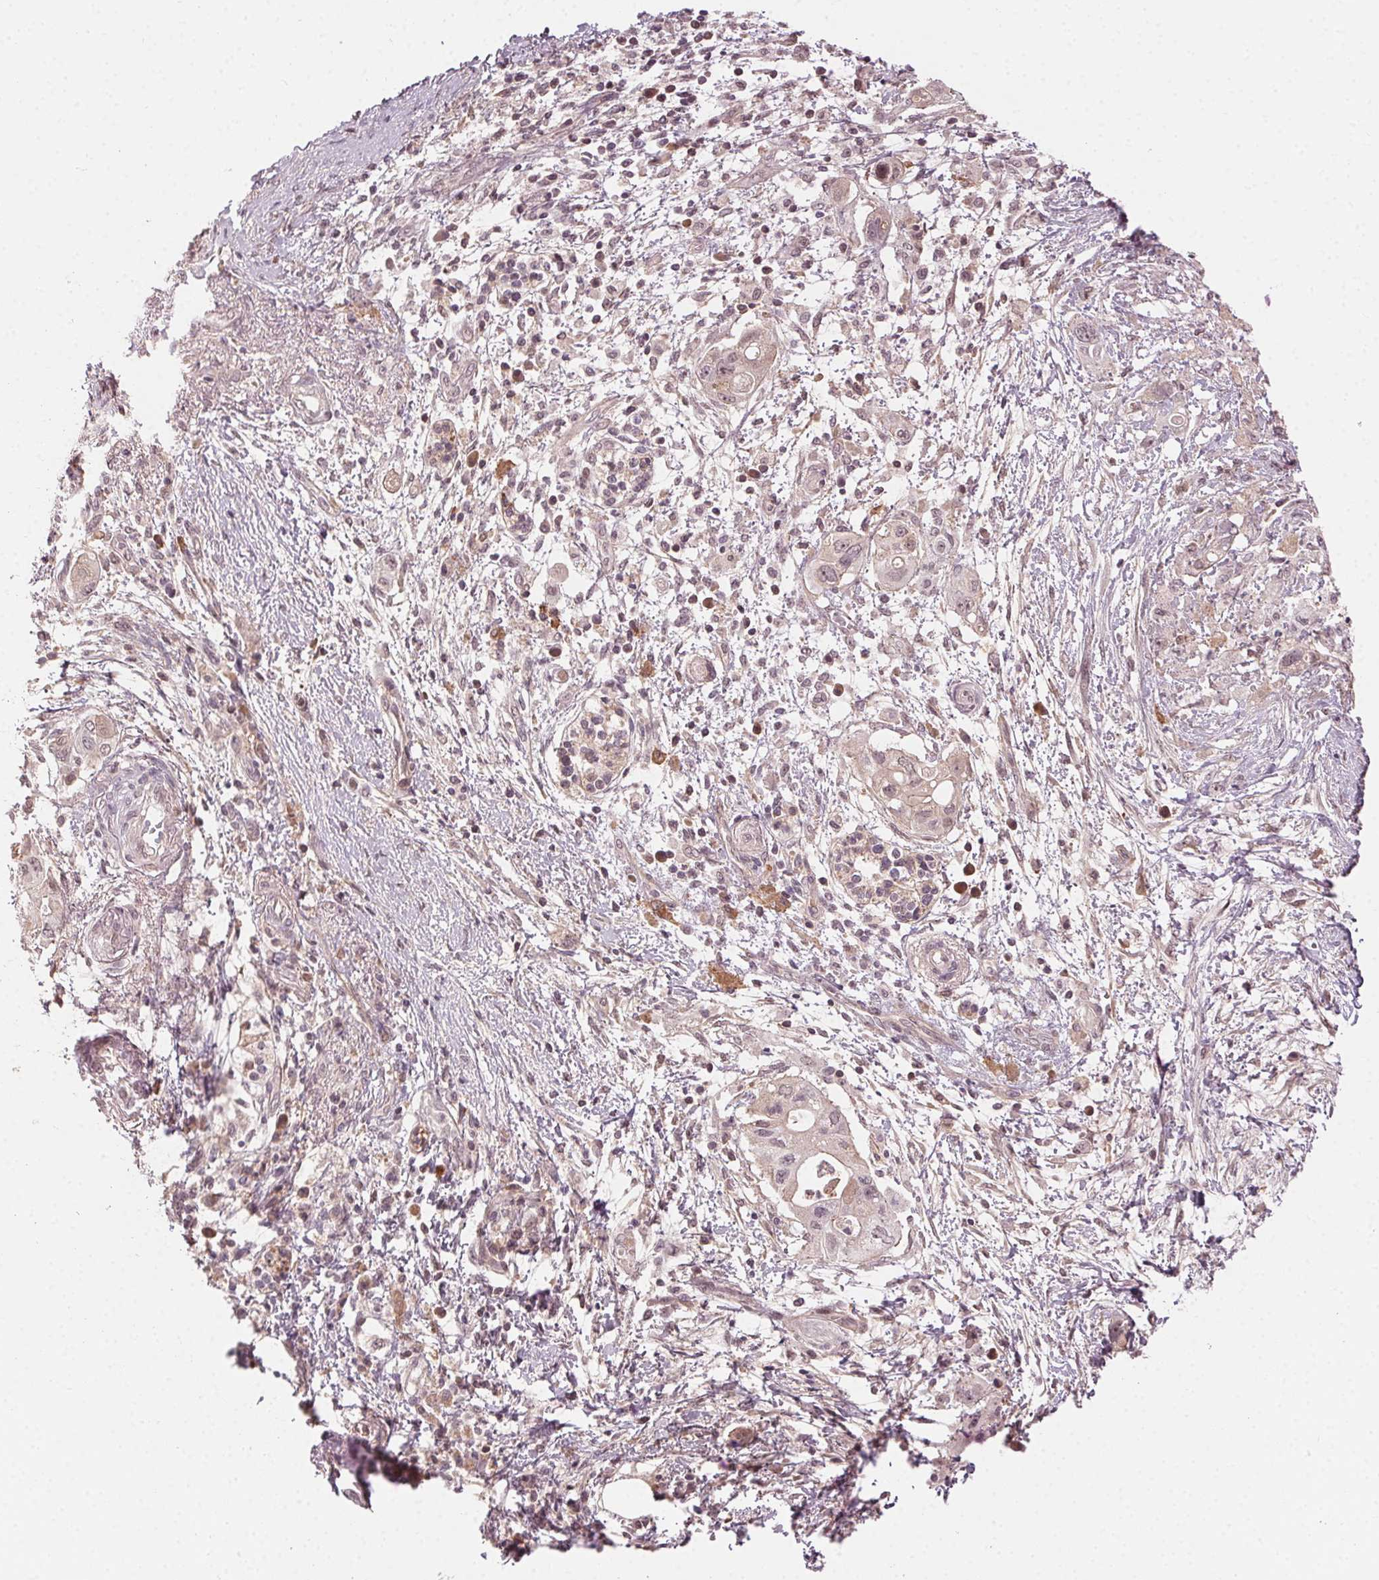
{"staining": {"intensity": "negative", "quantity": "none", "location": "none"}, "tissue": "pancreatic cancer", "cell_type": "Tumor cells", "image_type": "cancer", "snomed": [{"axis": "morphology", "description": "Adenocarcinoma, NOS"}, {"axis": "topography", "description": "Pancreas"}], "caption": "IHC of human pancreatic adenocarcinoma shows no expression in tumor cells. (Stains: DAB (3,3'-diaminobenzidine) IHC with hematoxylin counter stain, Microscopy: brightfield microscopy at high magnification).", "gene": "TUB", "patient": {"sex": "female", "age": 72}}